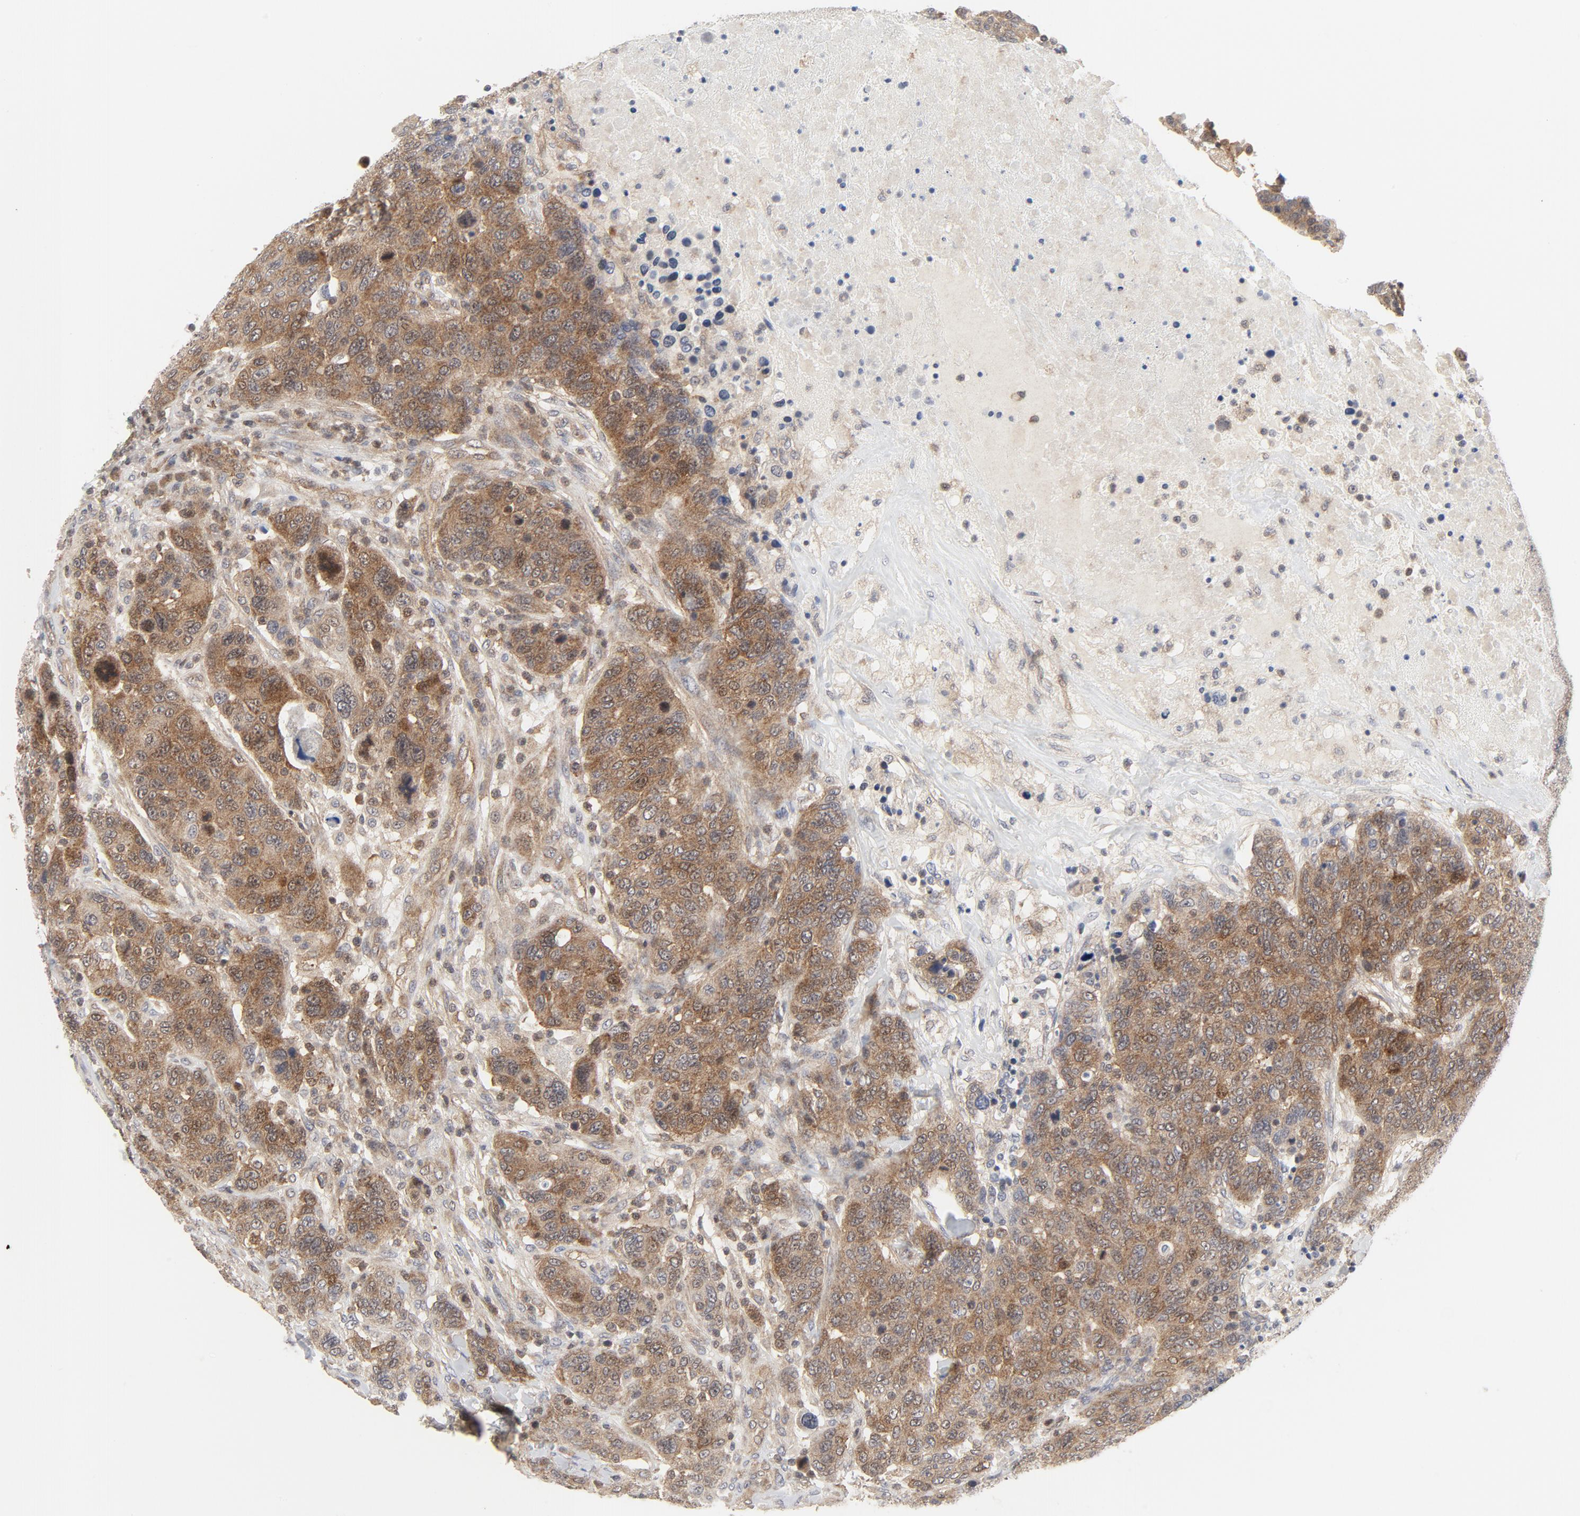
{"staining": {"intensity": "moderate", "quantity": ">75%", "location": "cytoplasmic/membranous"}, "tissue": "breast cancer", "cell_type": "Tumor cells", "image_type": "cancer", "snomed": [{"axis": "morphology", "description": "Duct carcinoma"}, {"axis": "topography", "description": "Breast"}], "caption": "Protein expression analysis of breast cancer (infiltrating ductal carcinoma) demonstrates moderate cytoplasmic/membranous positivity in about >75% of tumor cells.", "gene": "MAP2K7", "patient": {"sex": "female", "age": 37}}